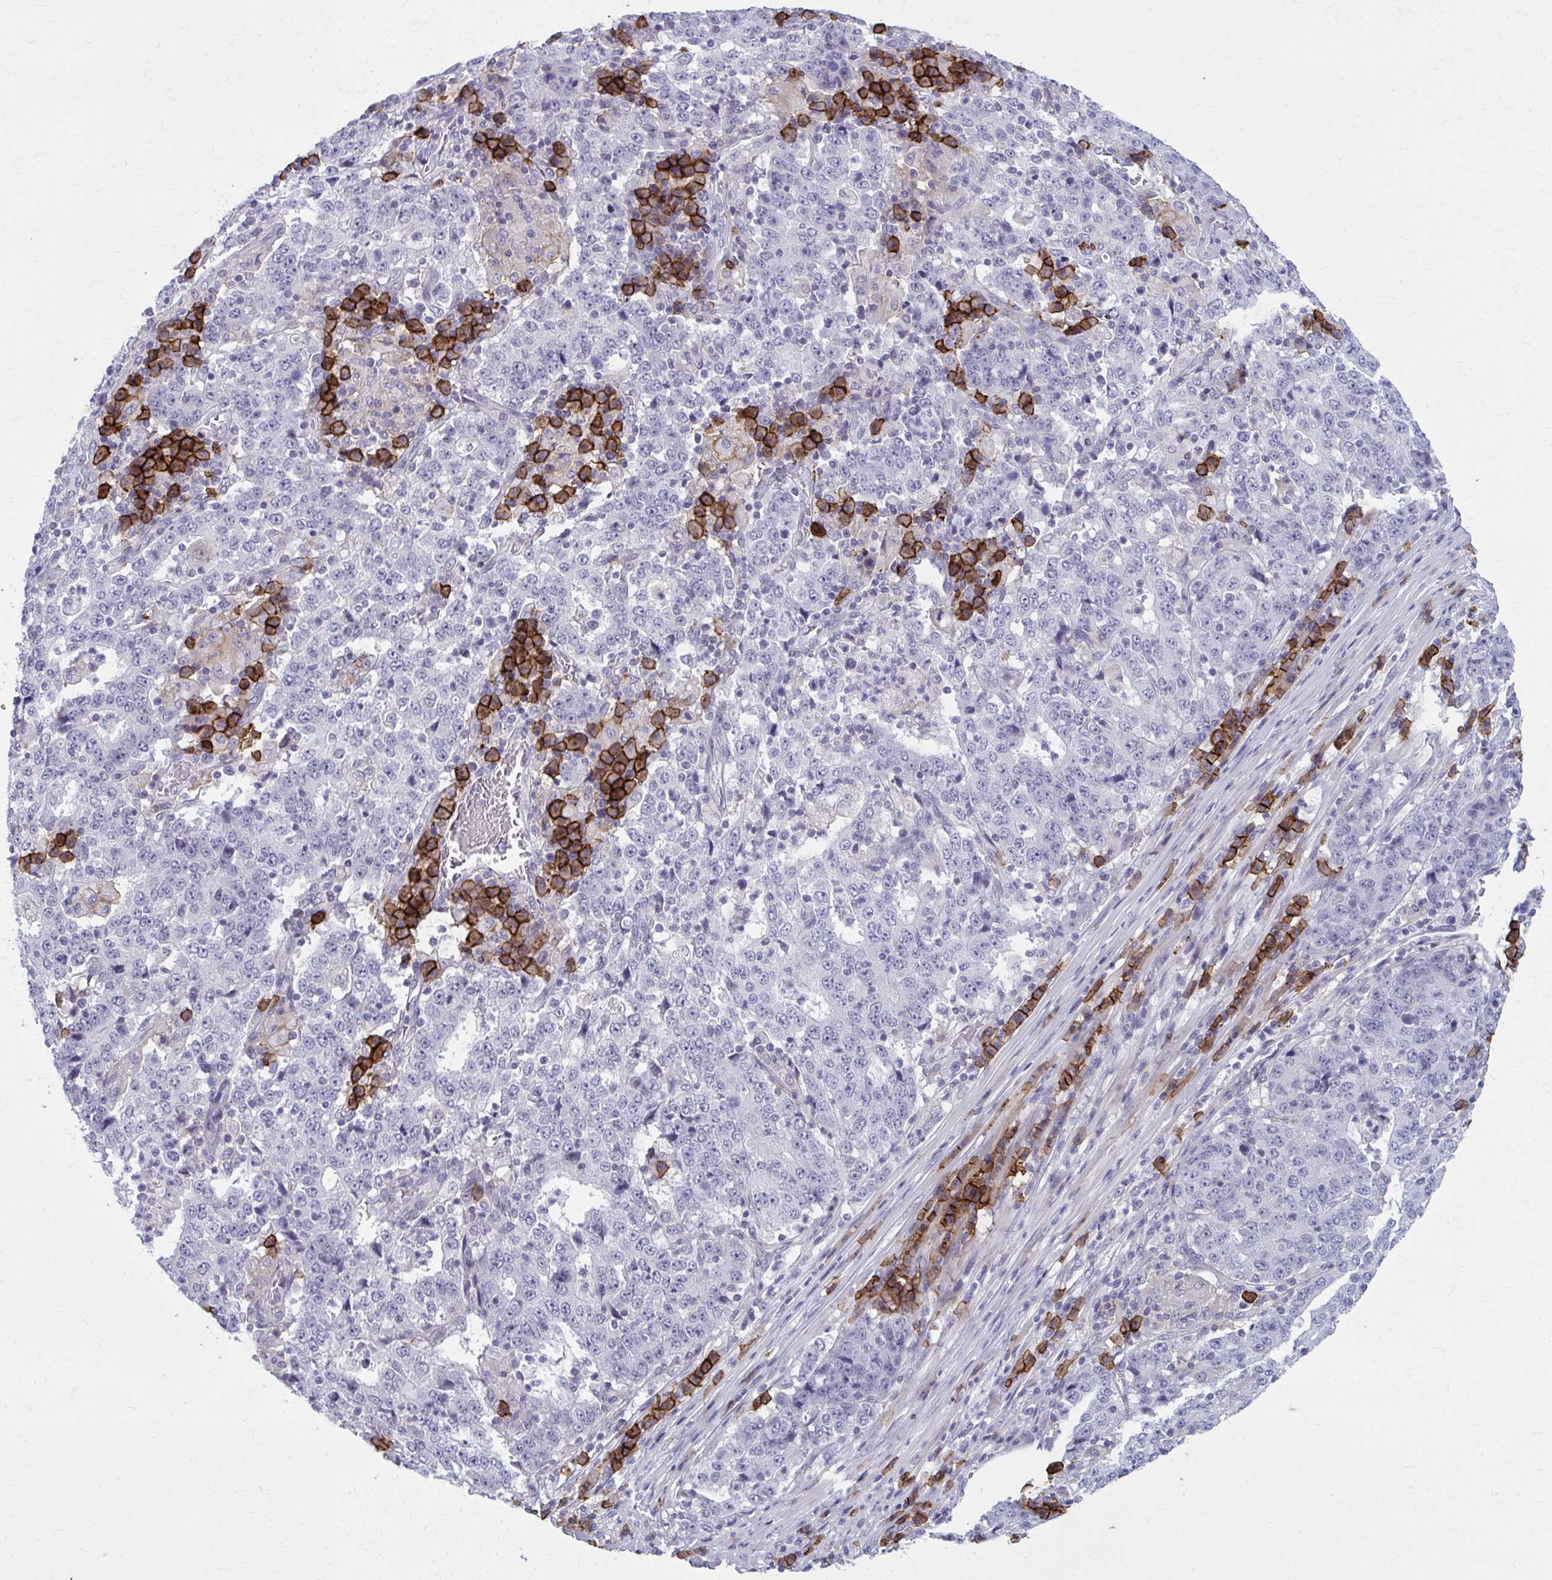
{"staining": {"intensity": "negative", "quantity": "none", "location": "none"}, "tissue": "stomach cancer", "cell_type": "Tumor cells", "image_type": "cancer", "snomed": [{"axis": "morphology", "description": "Adenocarcinoma, NOS"}, {"axis": "topography", "description": "Stomach"}], "caption": "Immunohistochemistry of stomach adenocarcinoma reveals no staining in tumor cells. (Immunohistochemistry (ihc), brightfield microscopy, high magnification).", "gene": "CD38", "patient": {"sex": "male", "age": 59}}